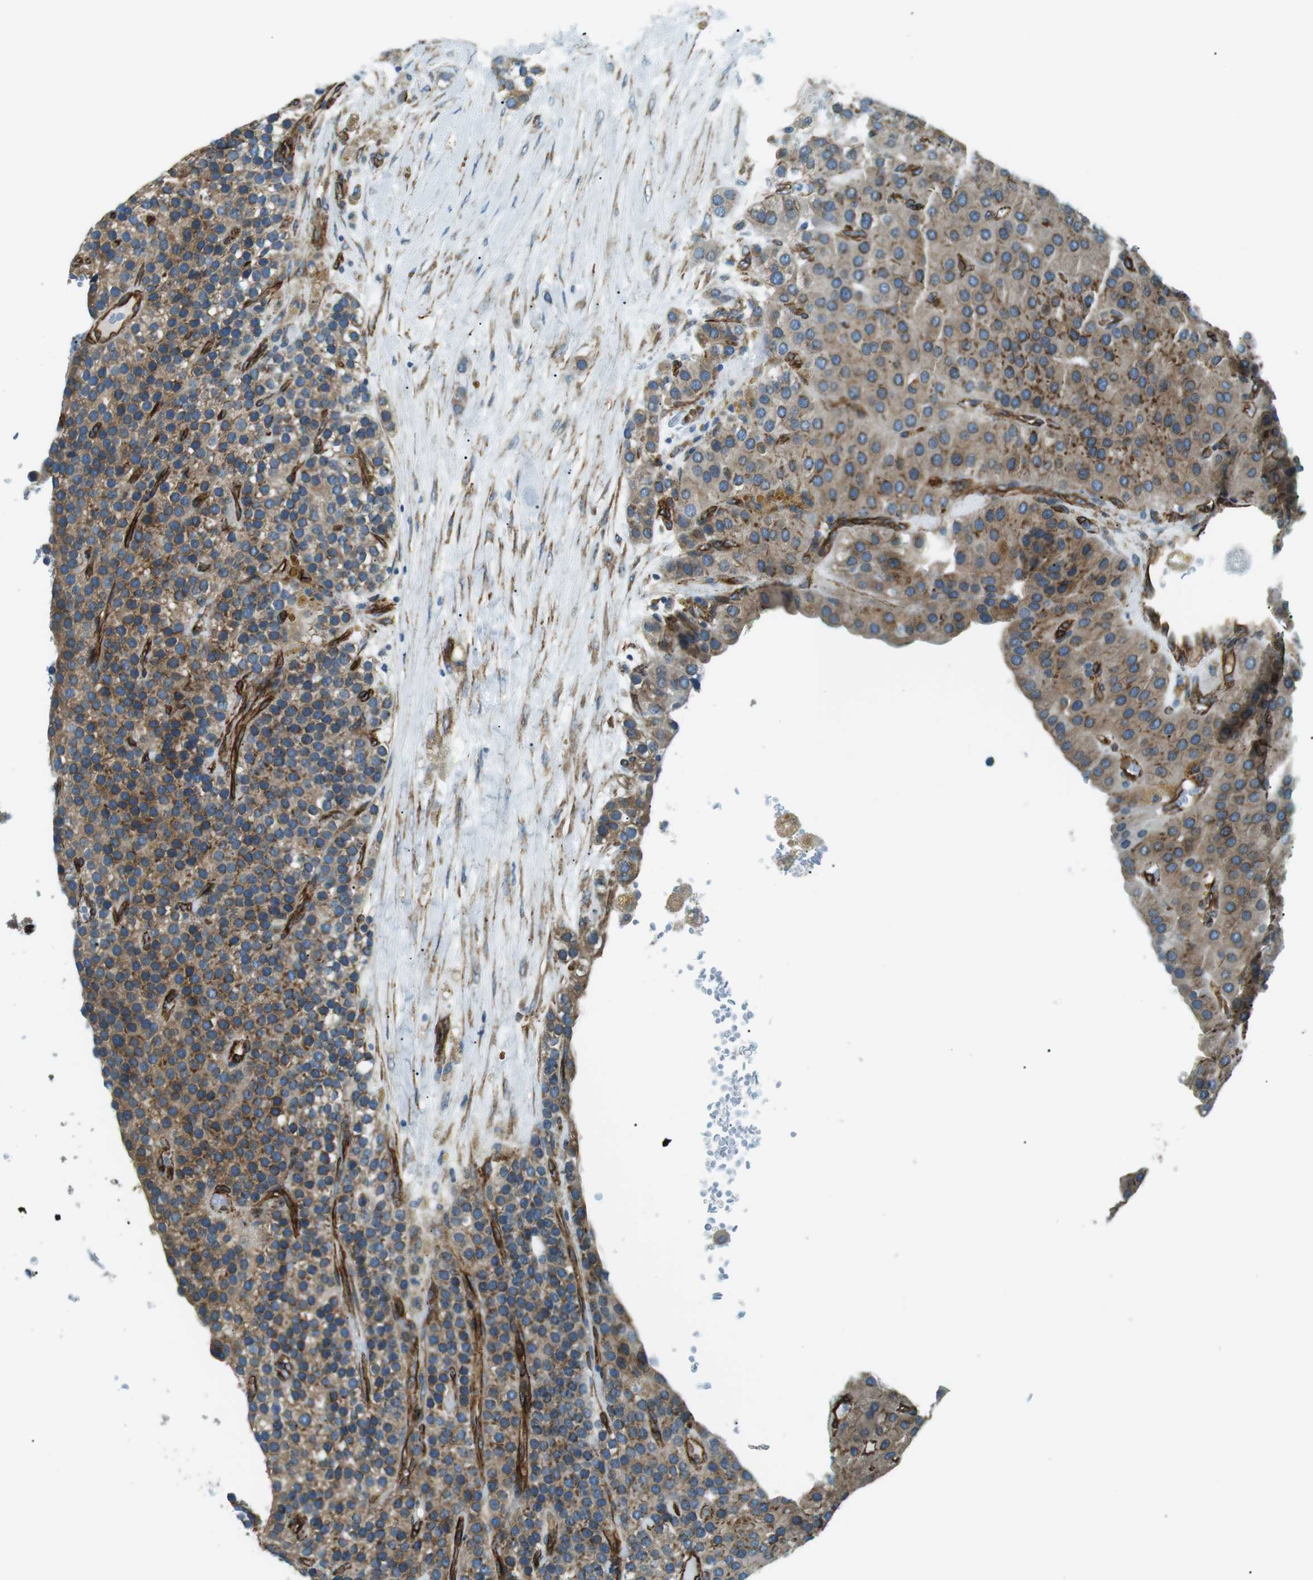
{"staining": {"intensity": "moderate", "quantity": "25%-75%", "location": "cytoplasmic/membranous"}, "tissue": "parathyroid gland", "cell_type": "Glandular cells", "image_type": "normal", "snomed": [{"axis": "morphology", "description": "Normal tissue, NOS"}, {"axis": "morphology", "description": "Adenoma, NOS"}, {"axis": "topography", "description": "Parathyroid gland"}], "caption": "IHC micrograph of benign parathyroid gland stained for a protein (brown), which demonstrates medium levels of moderate cytoplasmic/membranous expression in approximately 25%-75% of glandular cells.", "gene": "ODR4", "patient": {"sex": "female", "age": 86}}